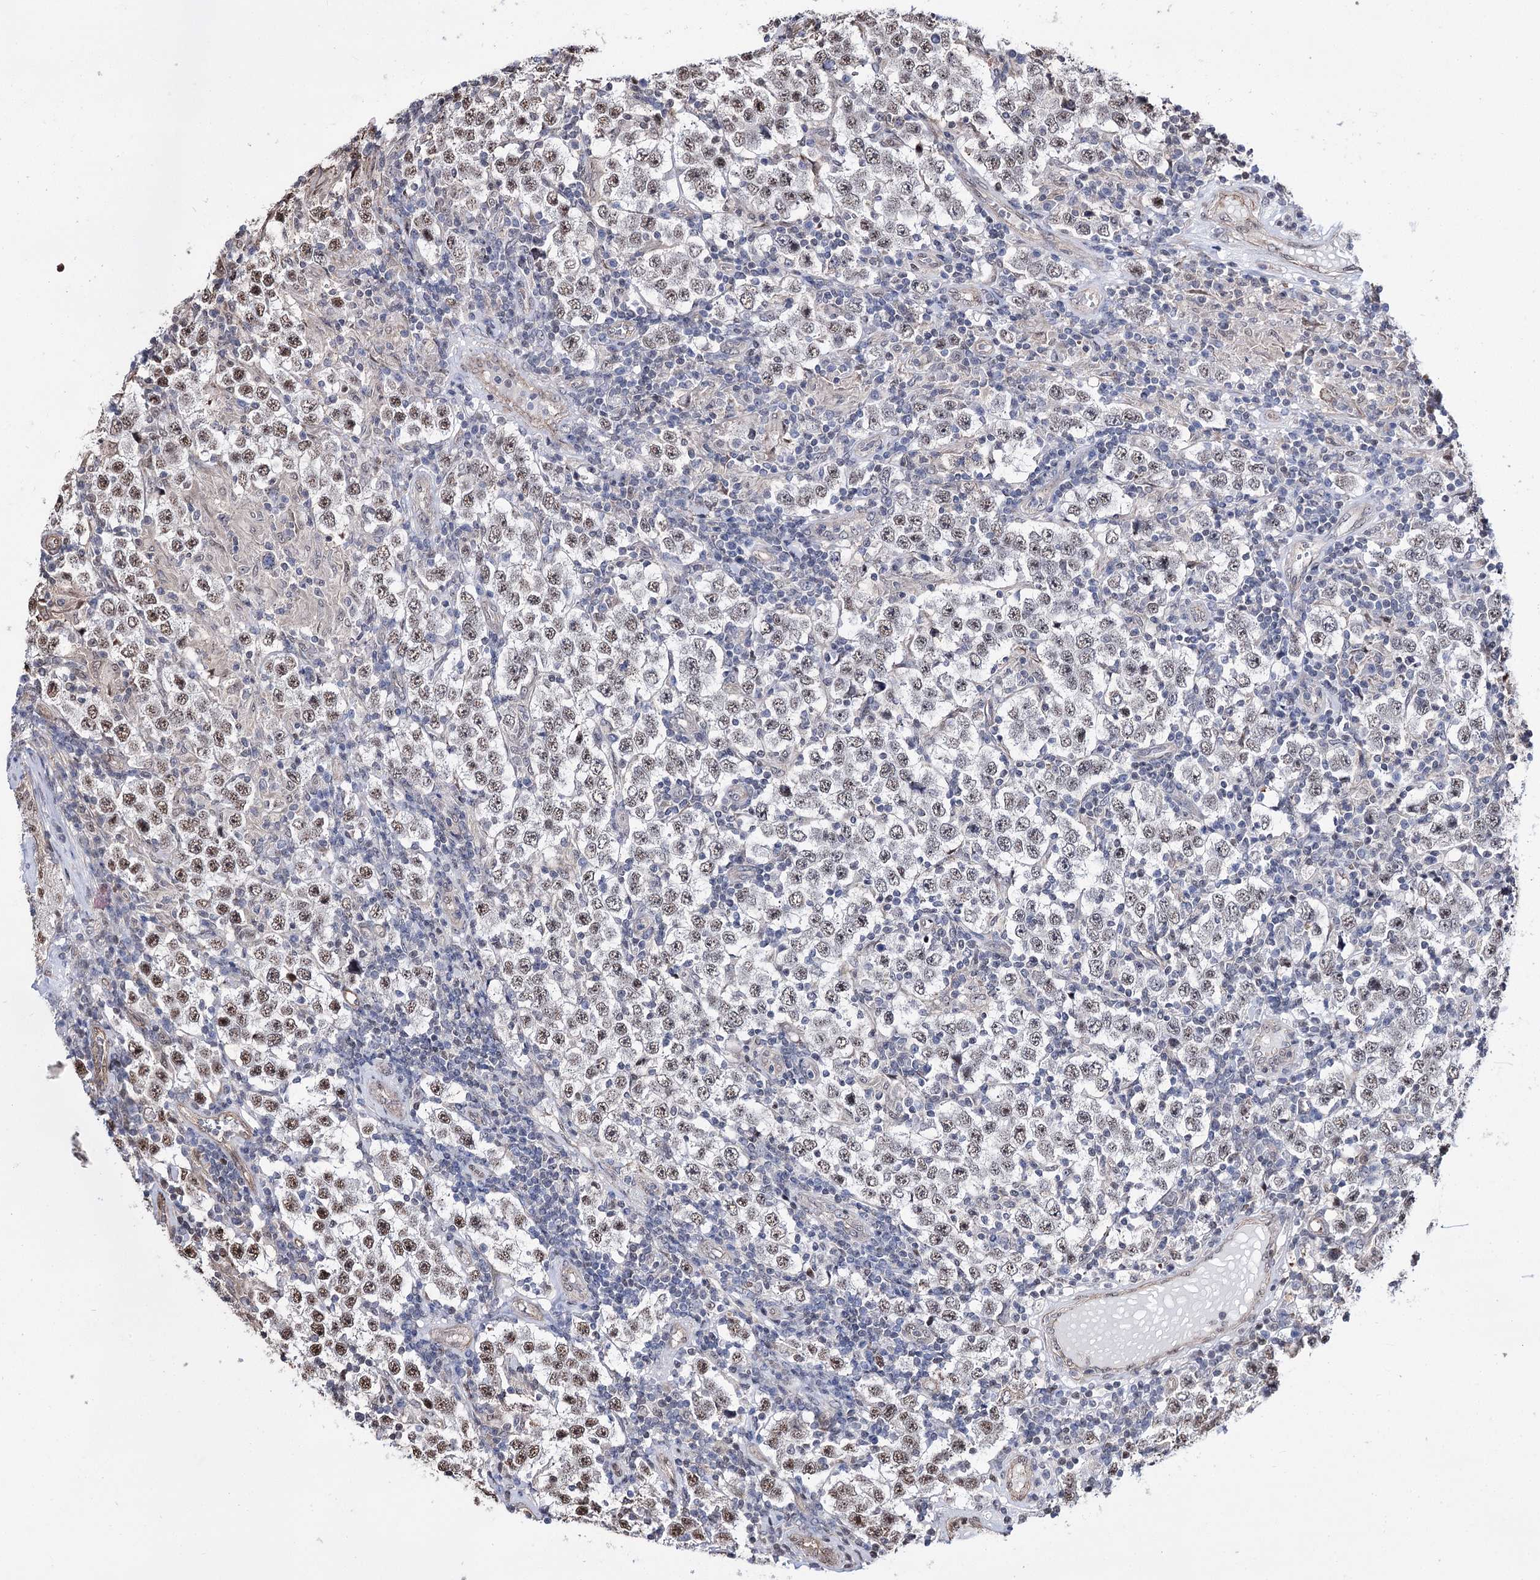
{"staining": {"intensity": "moderate", "quantity": "25%-75%", "location": "nuclear"}, "tissue": "testis cancer", "cell_type": "Tumor cells", "image_type": "cancer", "snomed": [{"axis": "morphology", "description": "Normal tissue, NOS"}, {"axis": "morphology", "description": "Urothelial carcinoma, High grade"}, {"axis": "morphology", "description": "Seminoma, NOS"}, {"axis": "morphology", "description": "Carcinoma, Embryonal, NOS"}, {"axis": "topography", "description": "Urinary bladder"}, {"axis": "topography", "description": "Testis"}], "caption": "The photomicrograph shows immunohistochemical staining of testis cancer (seminoma). There is moderate nuclear positivity is seen in about 25%-75% of tumor cells.", "gene": "CHMP7", "patient": {"sex": "male", "age": 41}}